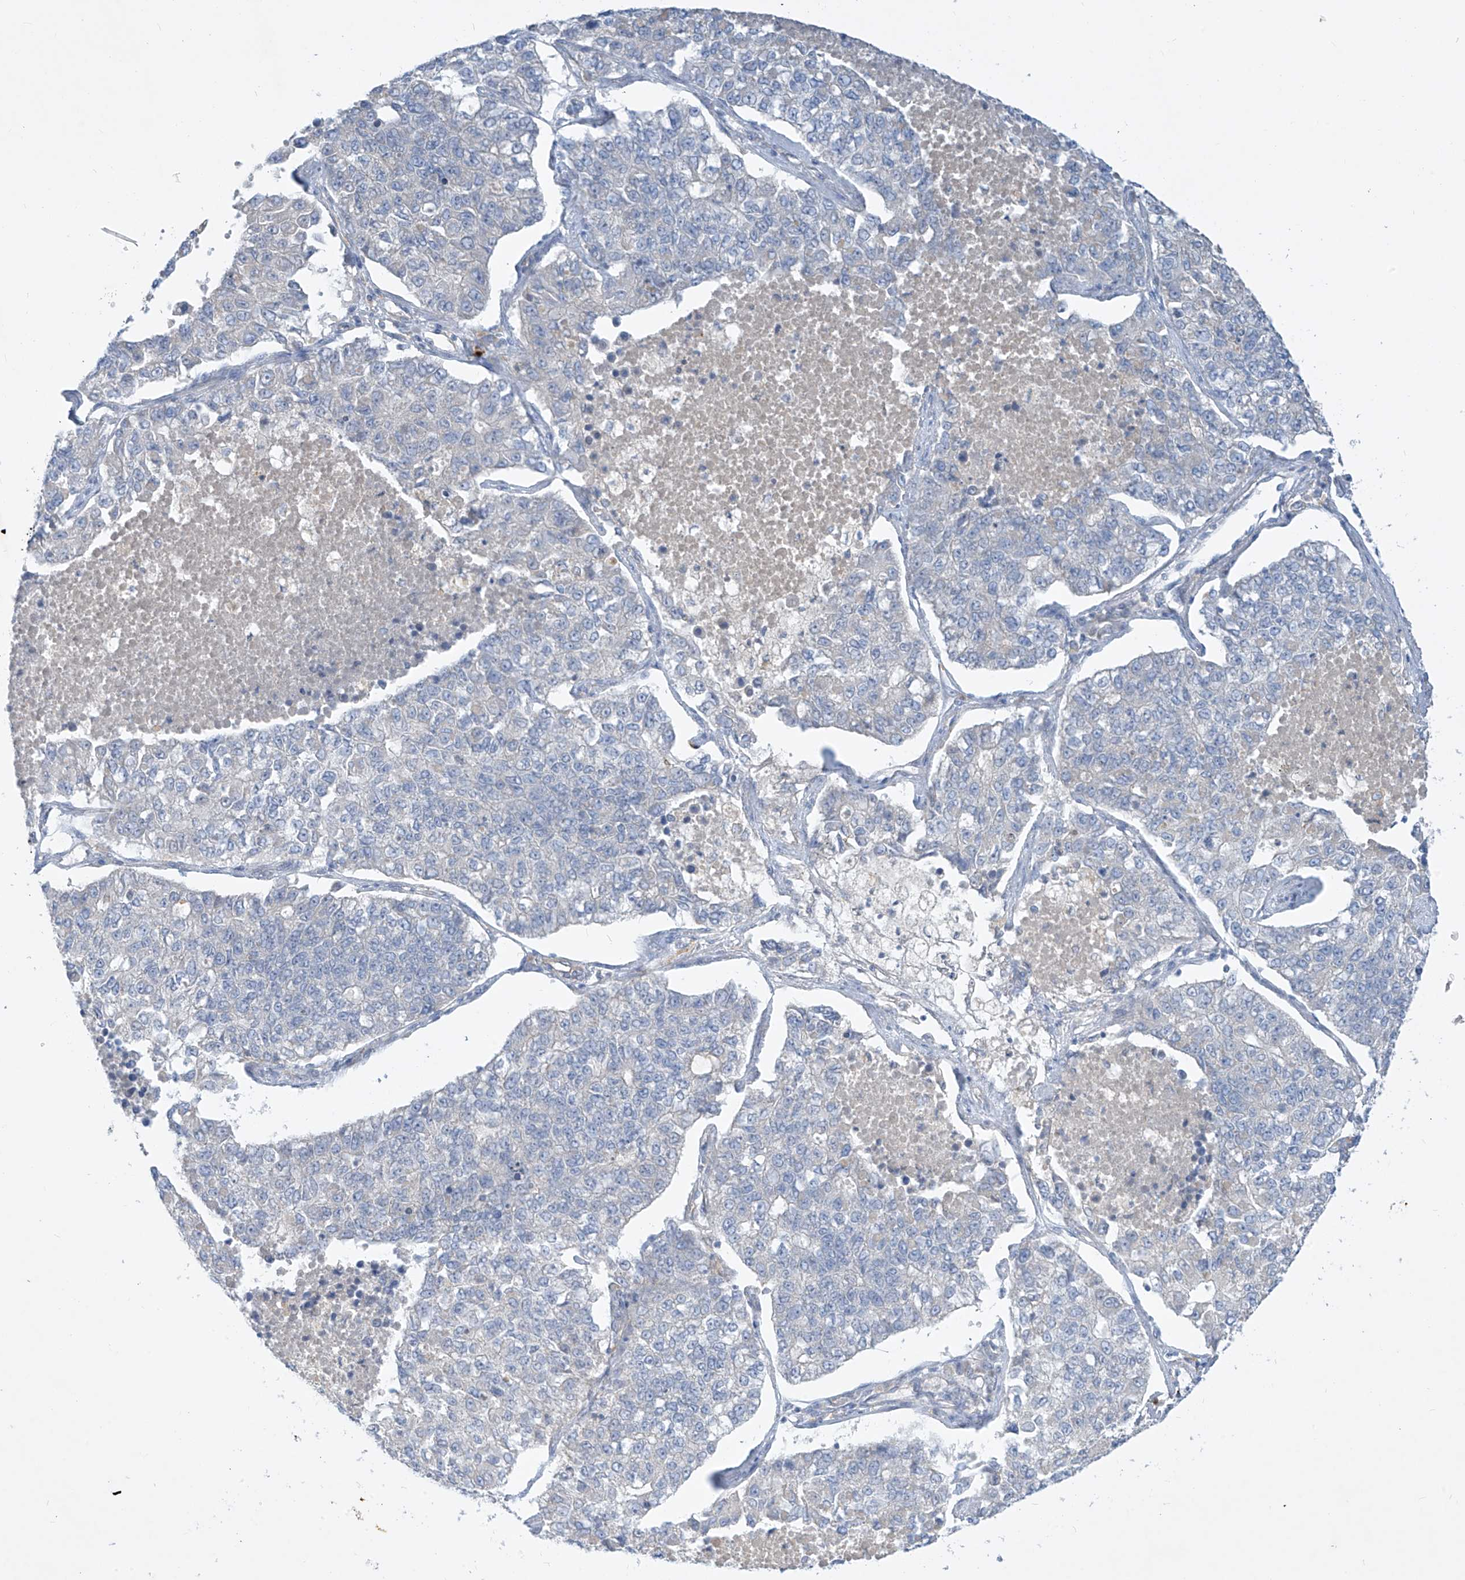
{"staining": {"intensity": "negative", "quantity": "none", "location": "none"}, "tissue": "lung cancer", "cell_type": "Tumor cells", "image_type": "cancer", "snomed": [{"axis": "morphology", "description": "Adenocarcinoma, NOS"}, {"axis": "topography", "description": "Lung"}], "caption": "Histopathology image shows no protein staining in tumor cells of adenocarcinoma (lung) tissue. (Brightfield microscopy of DAB (3,3'-diaminobenzidine) immunohistochemistry (IHC) at high magnification).", "gene": "DGKQ", "patient": {"sex": "male", "age": 49}}